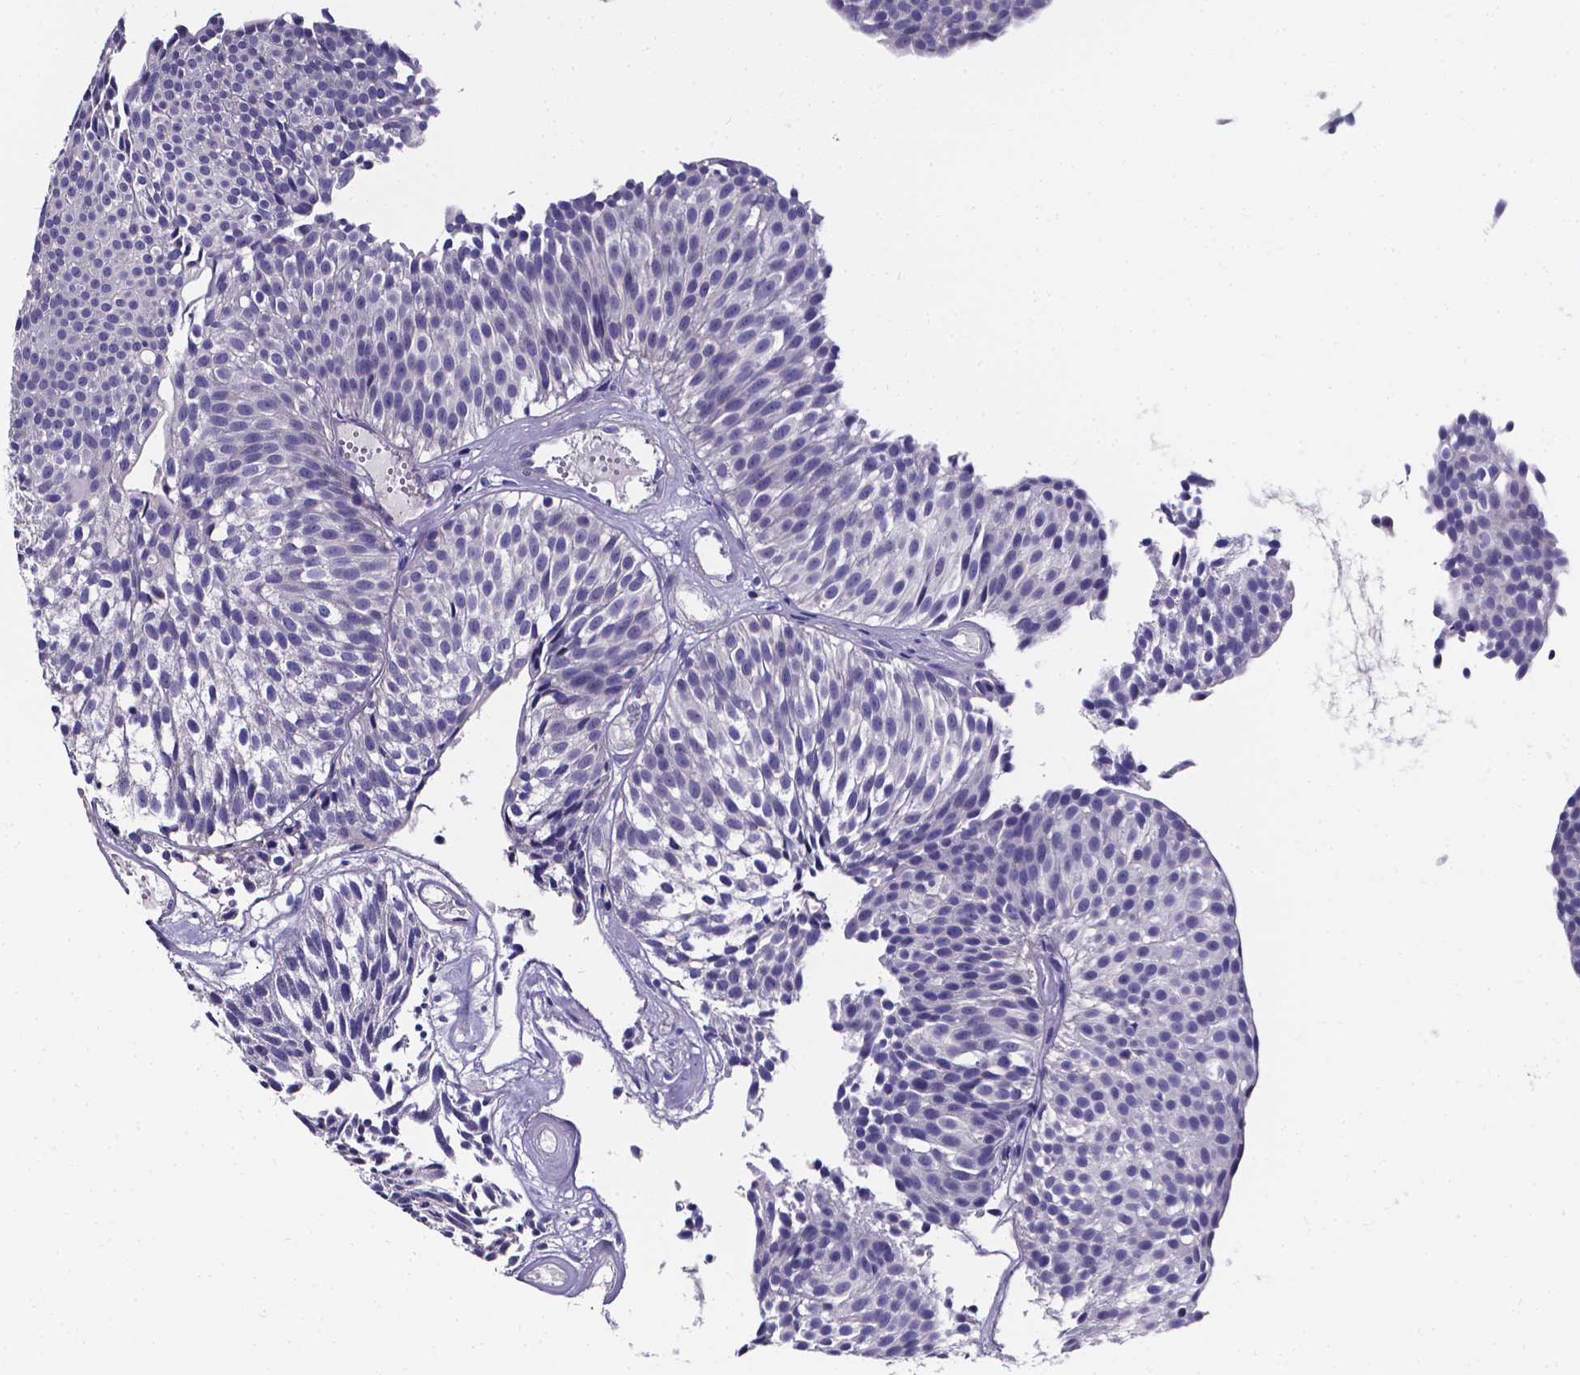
{"staining": {"intensity": "negative", "quantity": "none", "location": "none"}, "tissue": "urothelial cancer", "cell_type": "Tumor cells", "image_type": "cancer", "snomed": [{"axis": "morphology", "description": "Urothelial carcinoma, Low grade"}, {"axis": "topography", "description": "Urinary bladder"}], "caption": "Low-grade urothelial carcinoma stained for a protein using immunohistochemistry (IHC) reveals no expression tumor cells.", "gene": "CACNG8", "patient": {"sex": "male", "age": 63}}